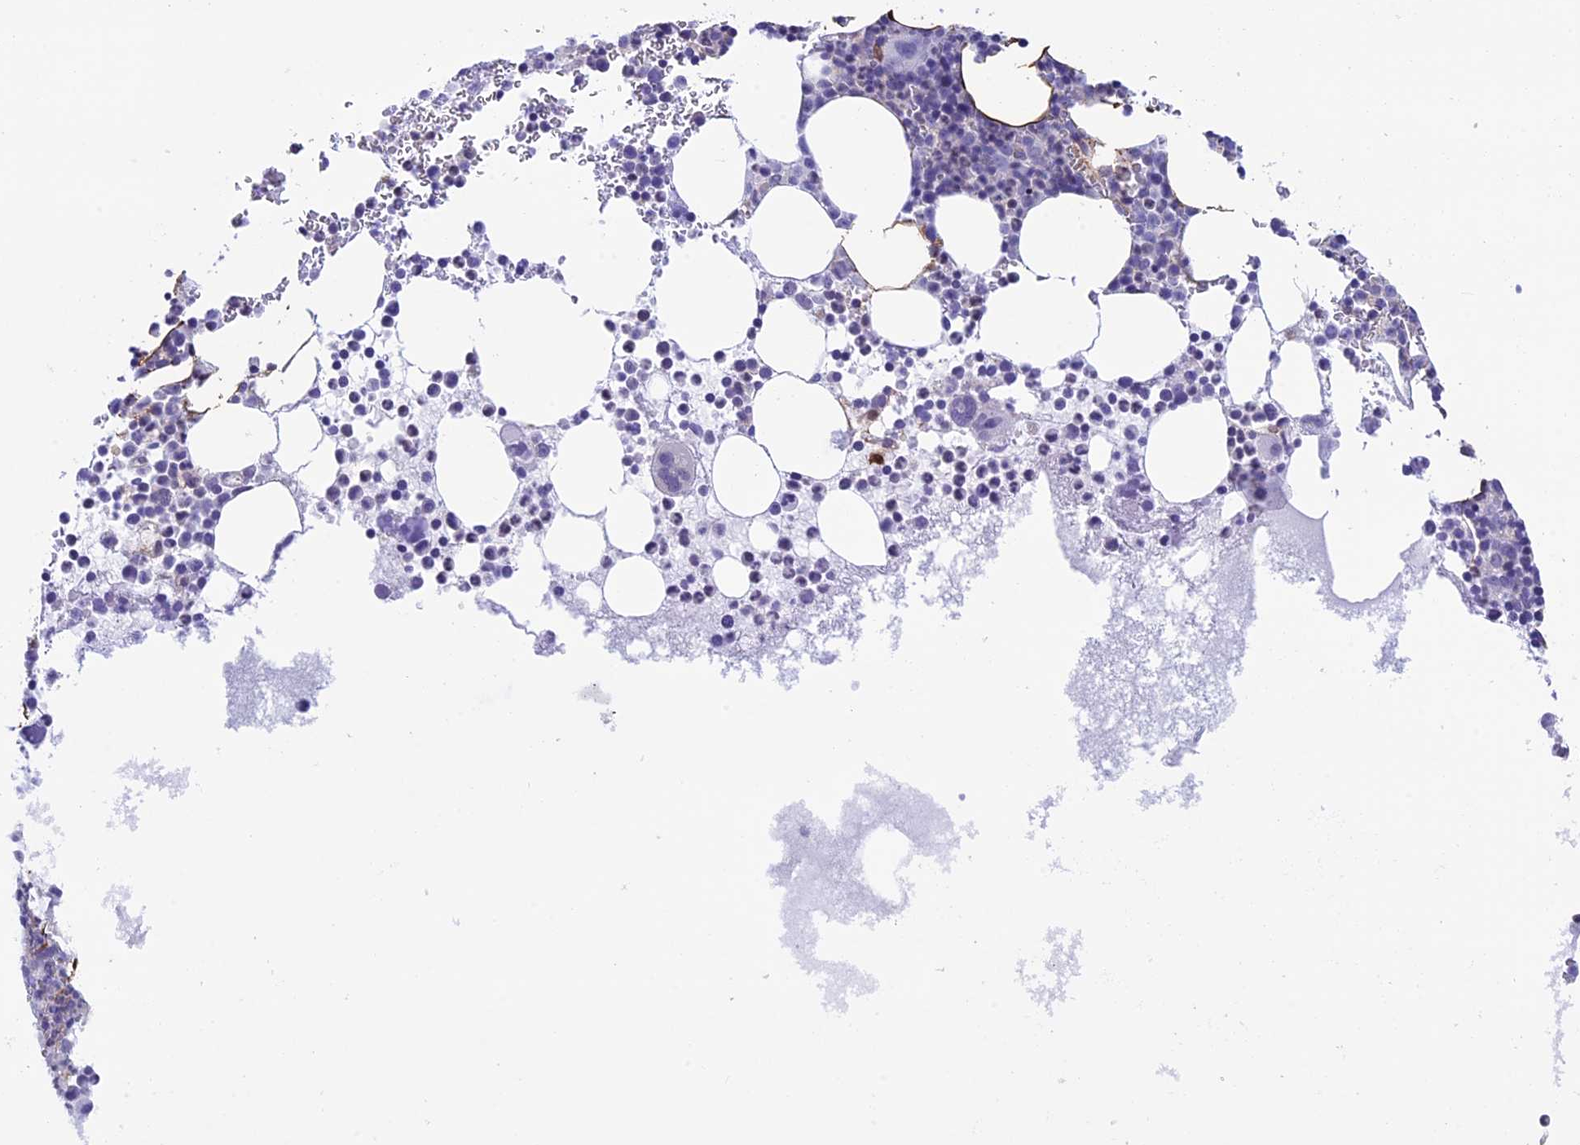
{"staining": {"intensity": "moderate", "quantity": "<25%", "location": "nuclear"}, "tissue": "bone marrow", "cell_type": "Hematopoietic cells", "image_type": "normal", "snomed": [{"axis": "morphology", "description": "Normal tissue, NOS"}, {"axis": "topography", "description": "Bone marrow"}], "caption": "This image reveals immunohistochemistry staining of benign bone marrow, with low moderate nuclear expression in about <25% of hematopoietic cells.", "gene": "IGSF6", "patient": {"sex": "female", "age": 78}}